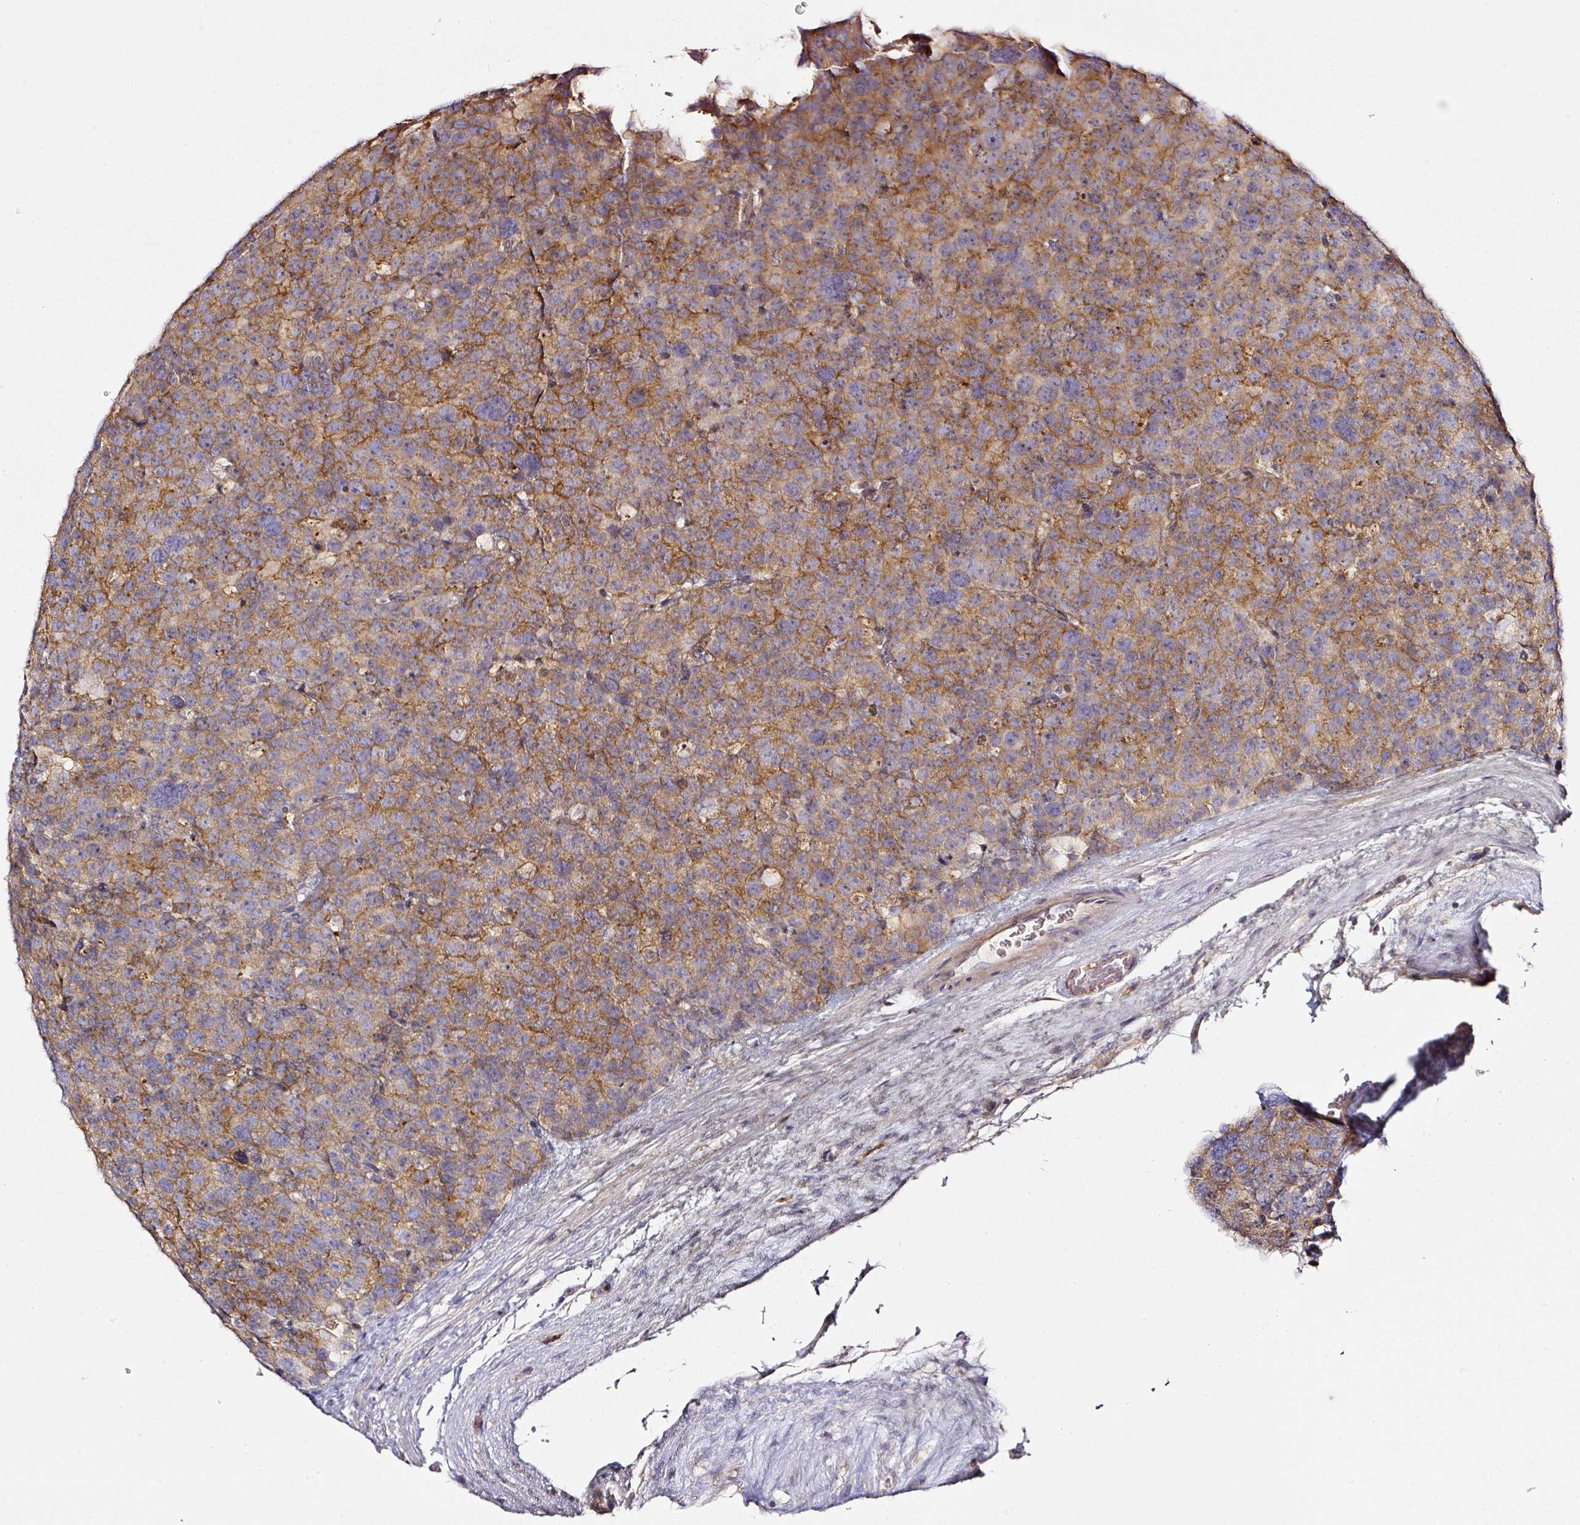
{"staining": {"intensity": "moderate", "quantity": "25%-75%", "location": "cytoplasmic/membranous"}, "tissue": "testis cancer", "cell_type": "Tumor cells", "image_type": "cancer", "snomed": [{"axis": "morphology", "description": "Seminoma, NOS"}, {"axis": "topography", "description": "Testis"}], "caption": "Immunohistochemistry (IHC) image of human testis cancer stained for a protein (brown), which demonstrates medium levels of moderate cytoplasmic/membranous expression in about 25%-75% of tumor cells.", "gene": "CD47", "patient": {"sex": "male", "age": 71}}